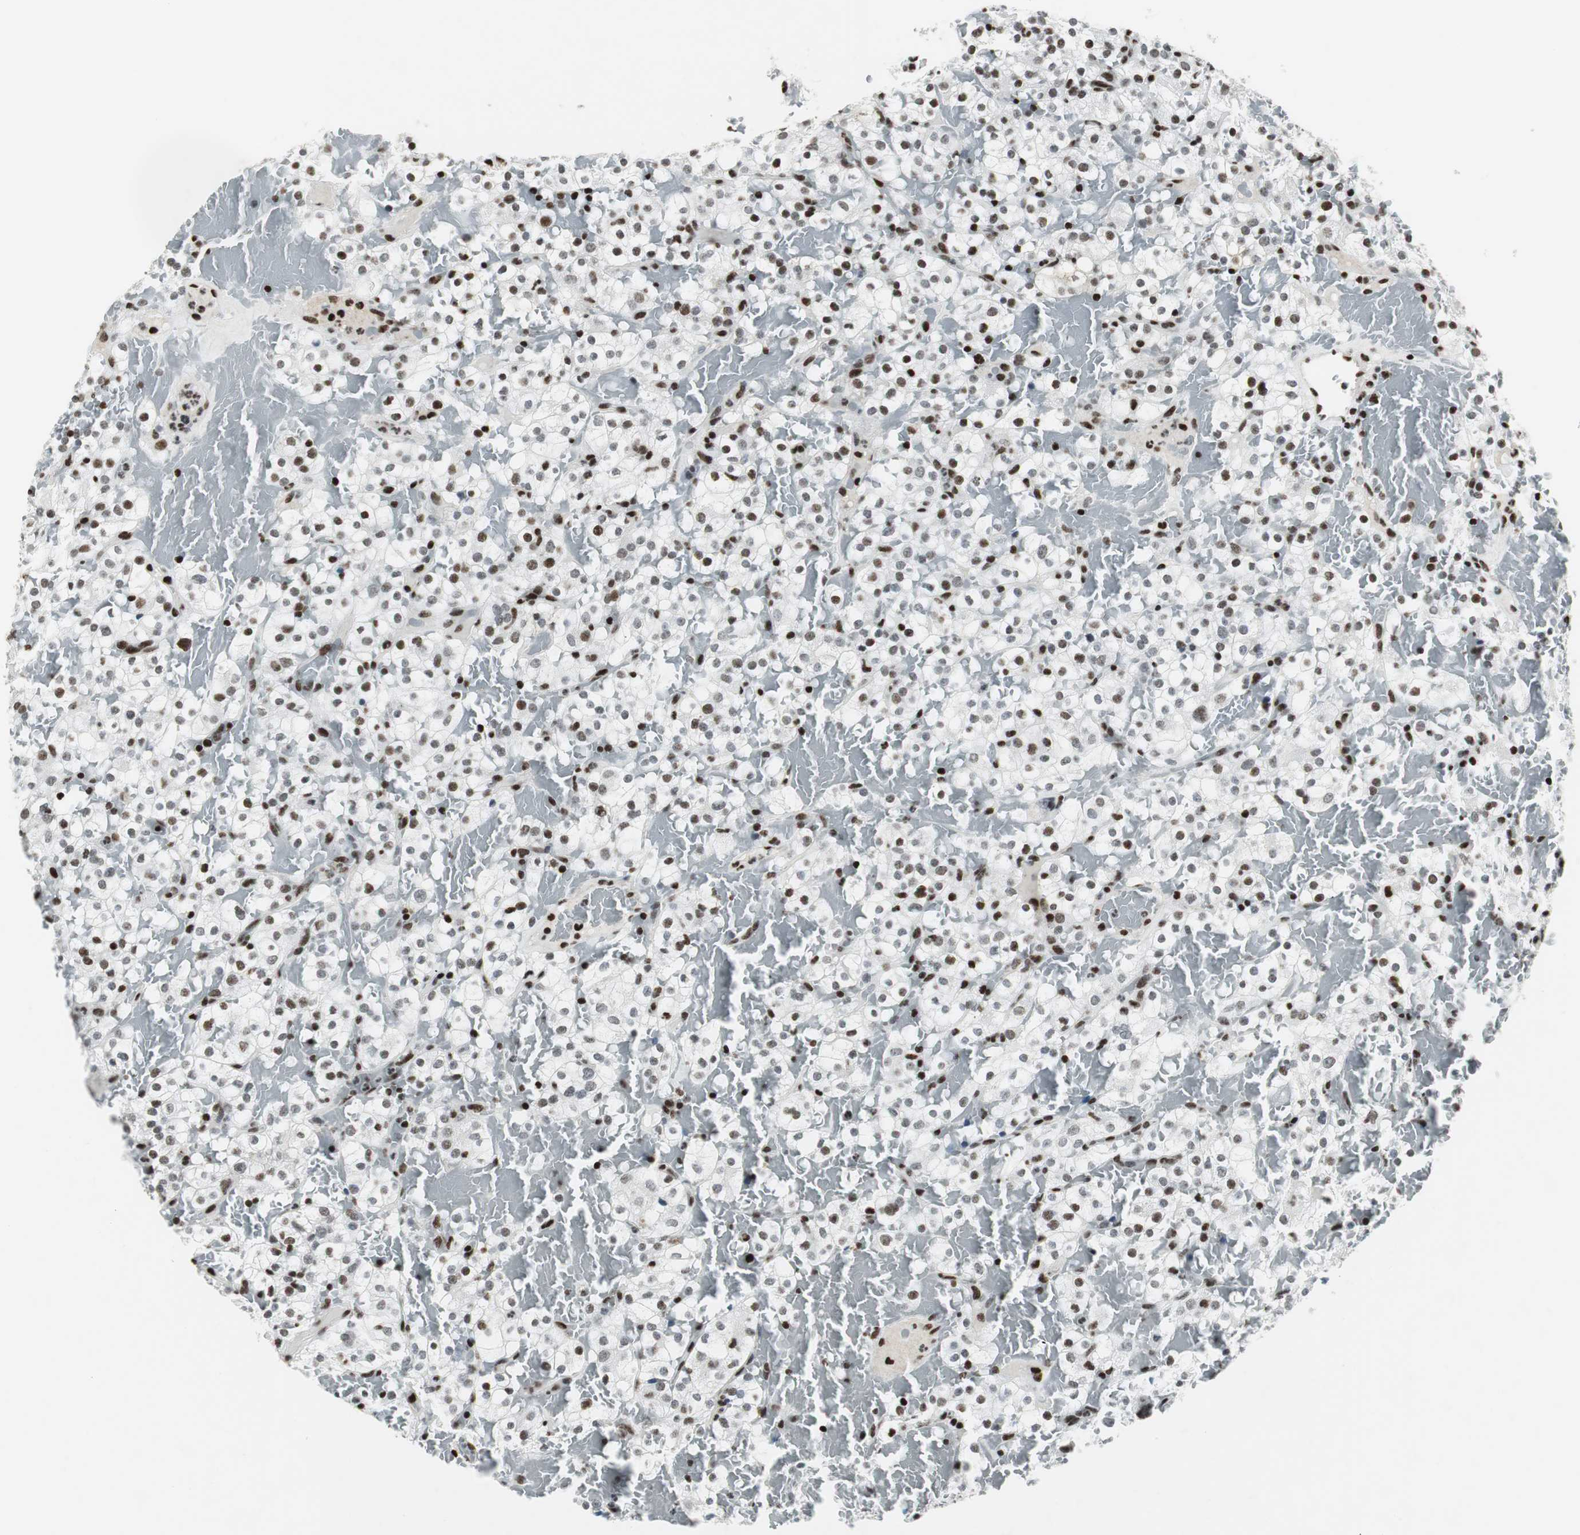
{"staining": {"intensity": "moderate", "quantity": "25%-75%", "location": "nuclear"}, "tissue": "renal cancer", "cell_type": "Tumor cells", "image_type": "cancer", "snomed": [{"axis": "morphology", "description": "Normal tissue, NOS"}, {"axis": "morphology", "description": "Adenocarcinoma, NOS"}, {"axis": "topography", "description": "Kidney"}], "caption": "Human renal adenocarcinoma stained with a protein marker demonstrates moderate staining in tumor cells.", "gene": "RBBP4", "patient": {"sex": "female", "age": 72}}